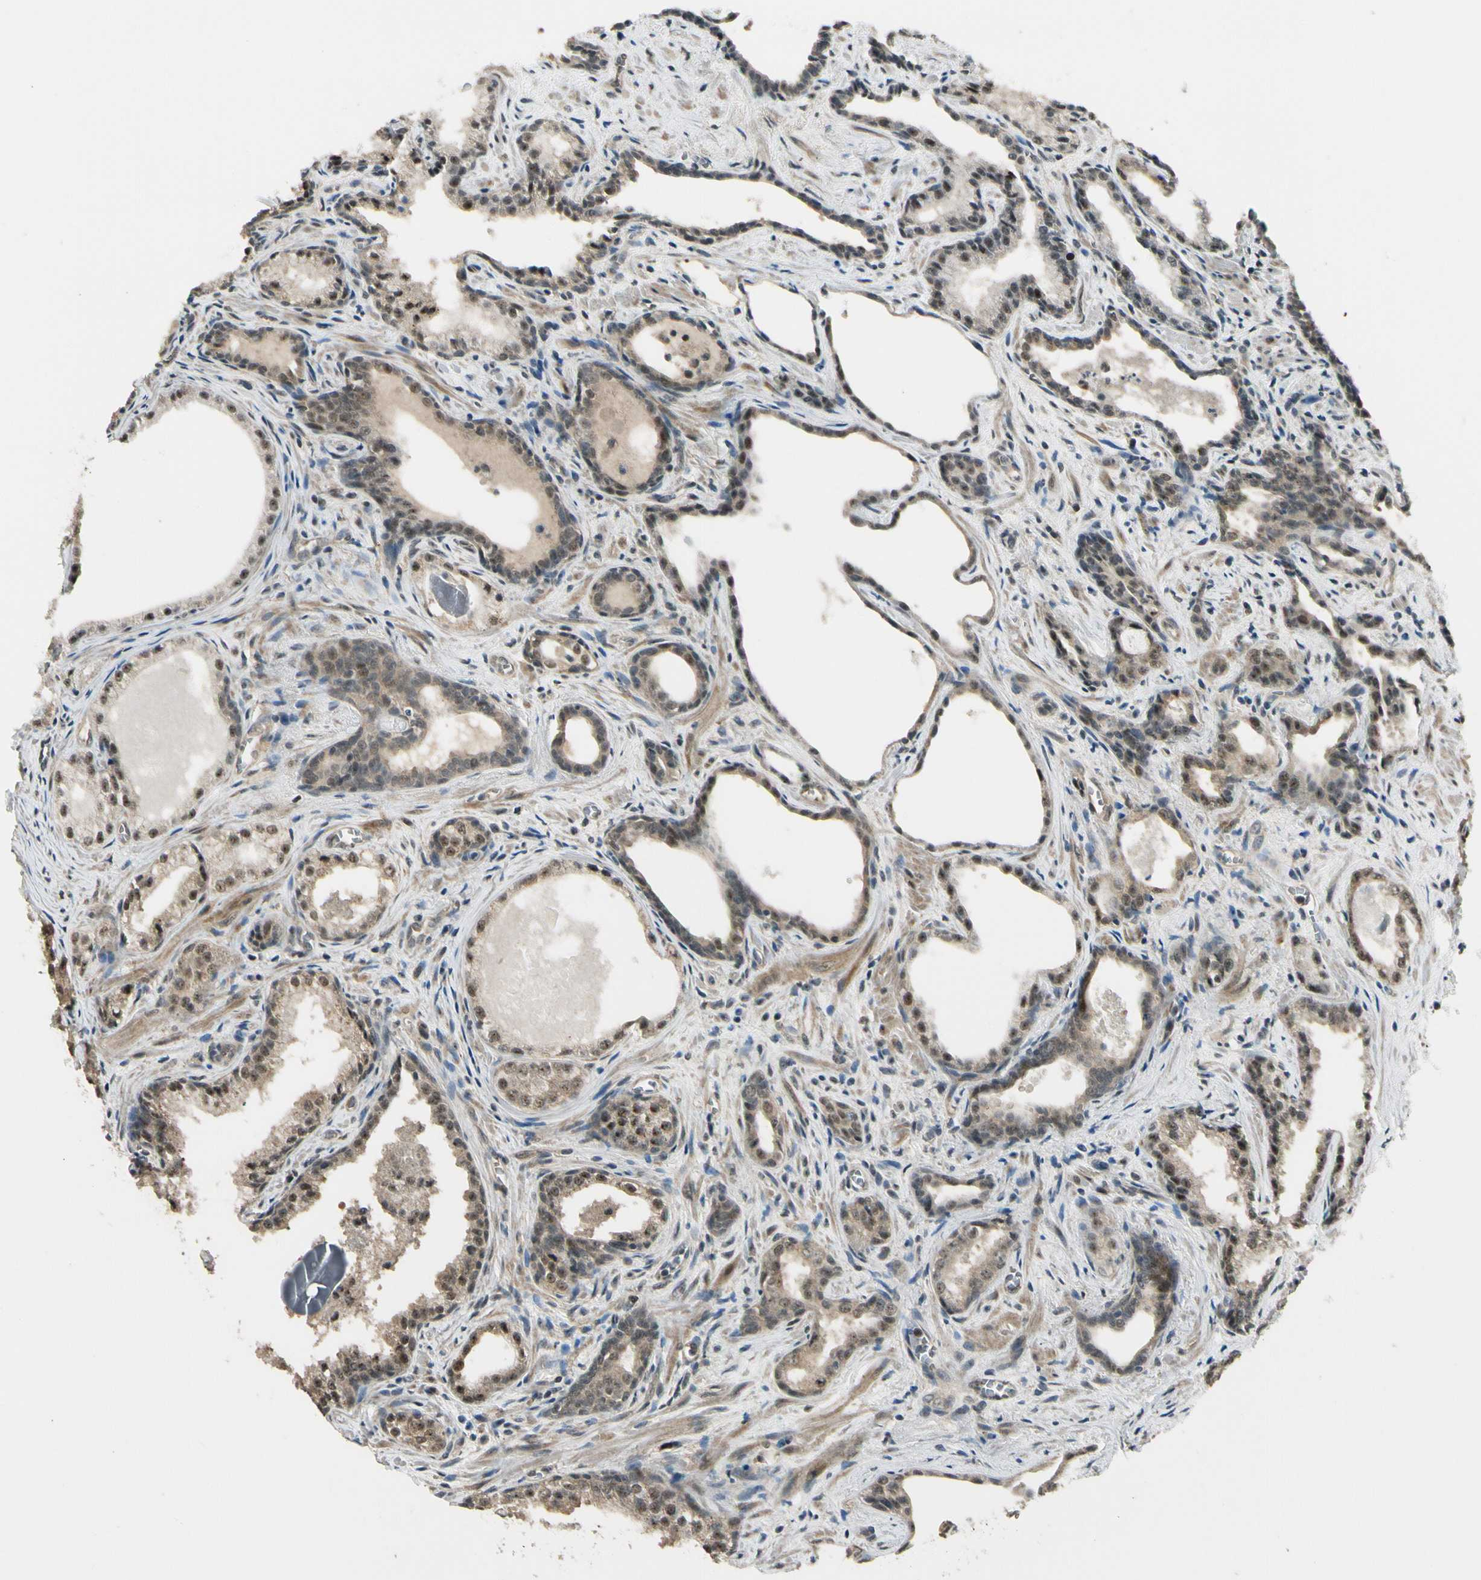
{"staining": {"intensity": "moderate", "quantity": ">75%", "location": "cytoplasmic/membranous,nuclear"}, "tissue": "prostate cancer", "cell_type": "Tumor cells", "image_type": "cancer", "snomed": [{"axis": "morphology", "description": "Adenocarcinoma, Low grade"}, {"axis": "topography", "description": "Prostate"}], "caption": "The immunohistochemical stain highlights moderate cytoplasmic/membranous and nuclear positivity in tumor cells of low-grade adenocarcinoma (prostate) tissue.", "gene": "MCPH1", "patient": {"sex": "male", "age": 60}}